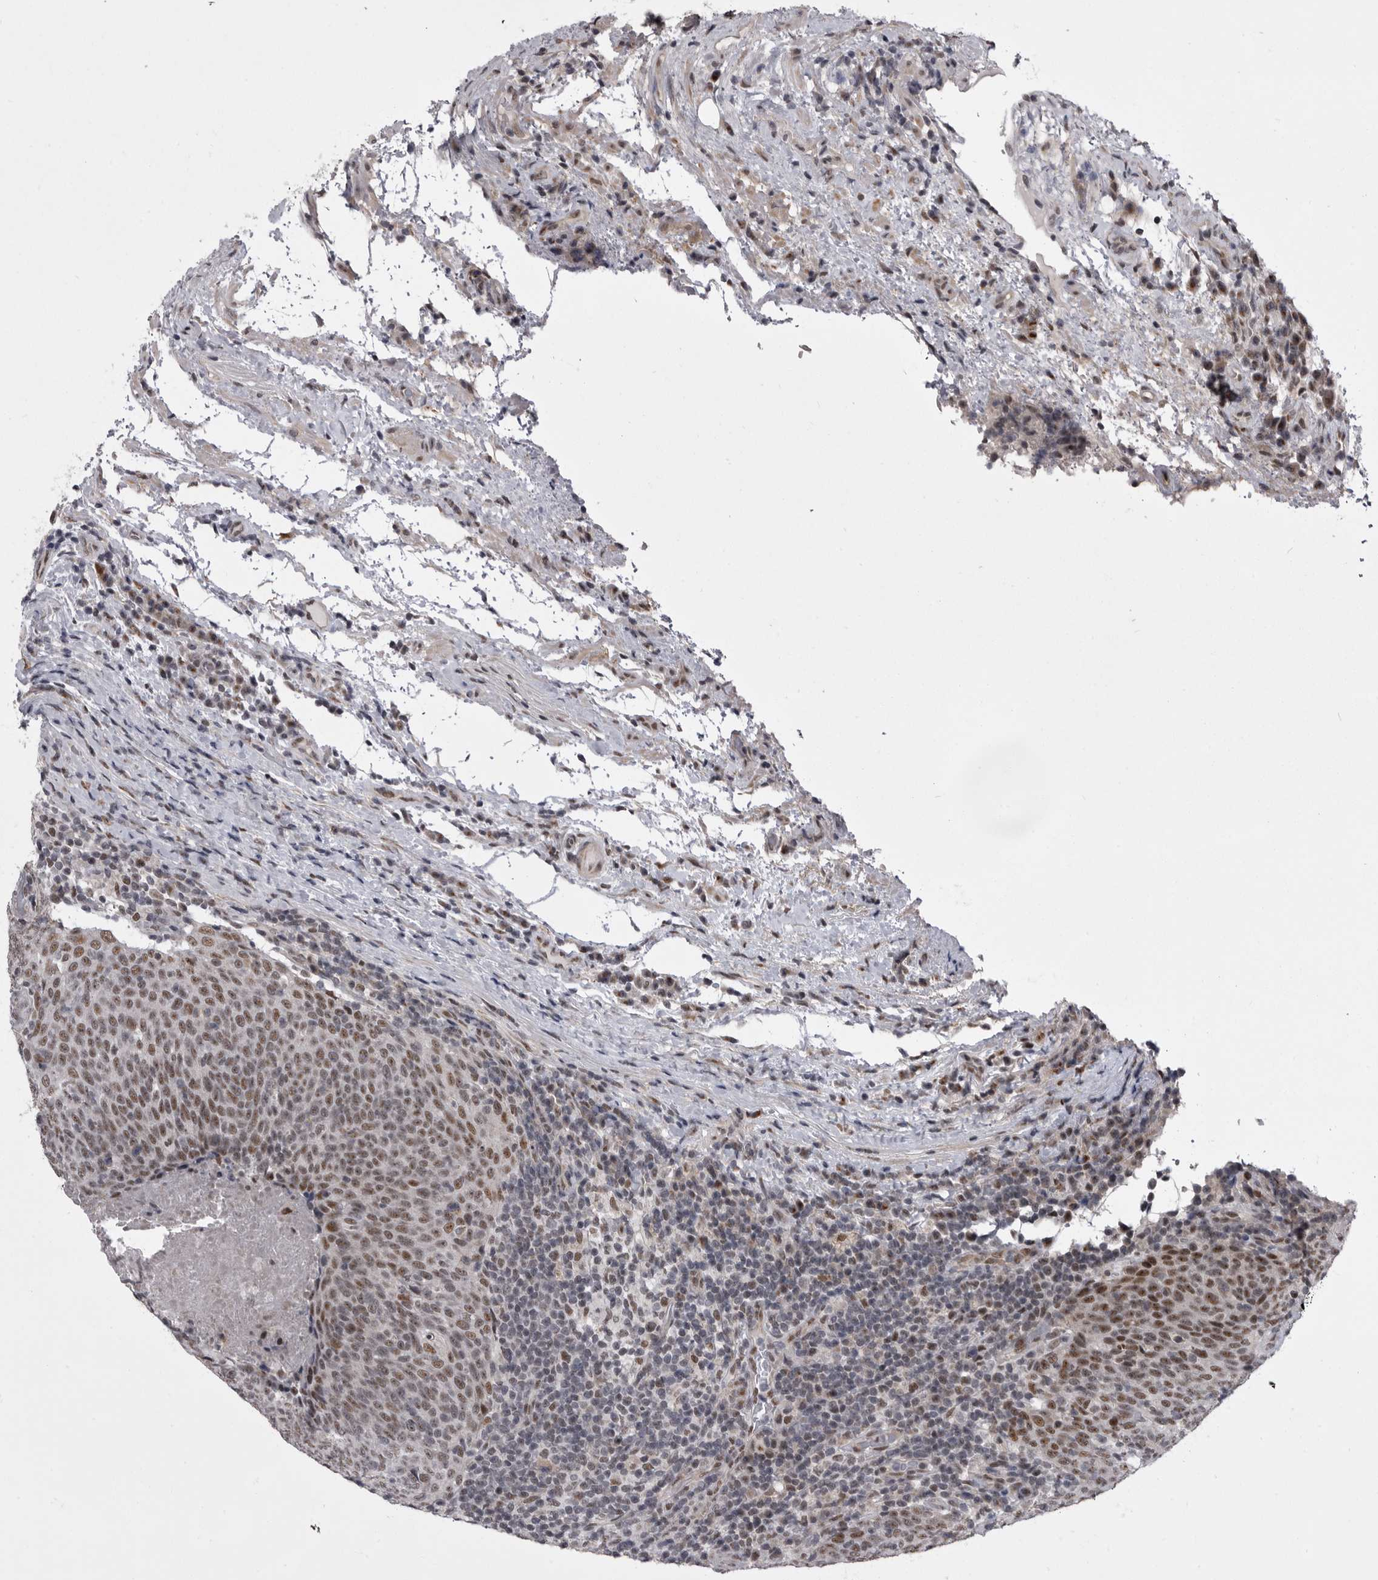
{"staining": {"intensity": "moderate", "quantity": ">75%", "location": "nuclear"}, "tissue": "head and neck cancer", "cell_type": "Tumor cells", "image_type": "cancer", "snomed": [{"axis": "morphology", "description": "Squamous cell carcinoma, NOS"}, {"axis": "morphology", "description": "Squamous cell carcinoma, metastatic, NOS"}, {"axis": "topography", "description": "Lymph node"}, {"axis": "topography", "description": "Head-Neck"}], "caption": "Immunohistochemistry (IHC) (DAB) staining of human head and neck cancer reveals moderate nuclear protein positivity in approximately >75% of tumor cells.", "gene": "PRPF3", "patient": {"sex": "male", "age": 62}}